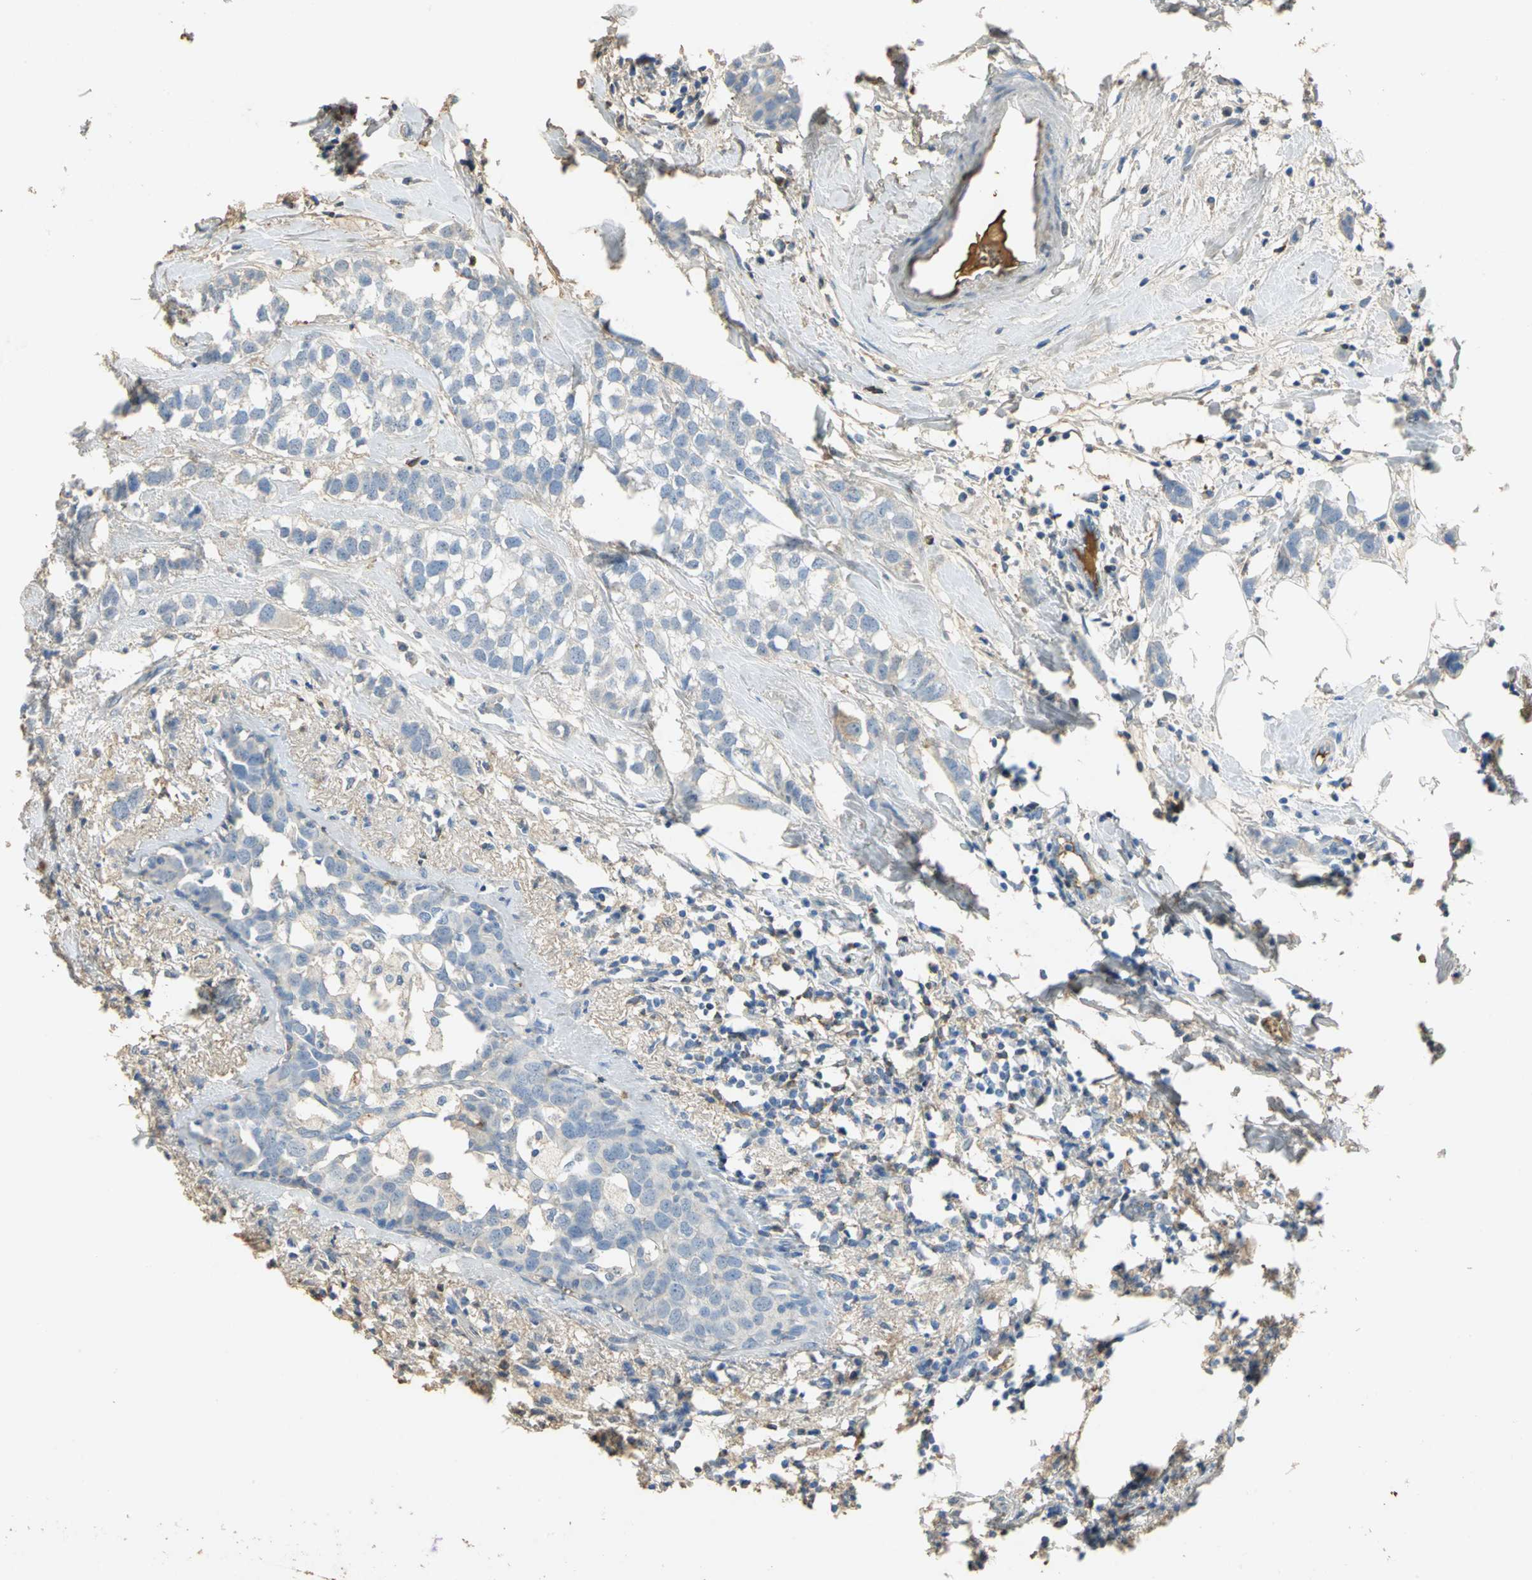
{"staining": {"intensity": "weak", "quantity": "<25%", "location": "cytoplasmic/membranous"}, "tissue": "breast cancer", "cell_type": "Tumor cells", "image_type": "cancer", "snomed": [{"axis": "morphology", "description": "Normal tissue, NOS"}, {"axis": "morphology", "description": "Duct carcinoma"}, {"axis": "topography", "description": "Breast"}], "caption": "Histopathology image shows no protein staining in tumor cells of breast cancer tissue.", "gene": "GYG2", "patient": {"sex": "female", "age": 50}}